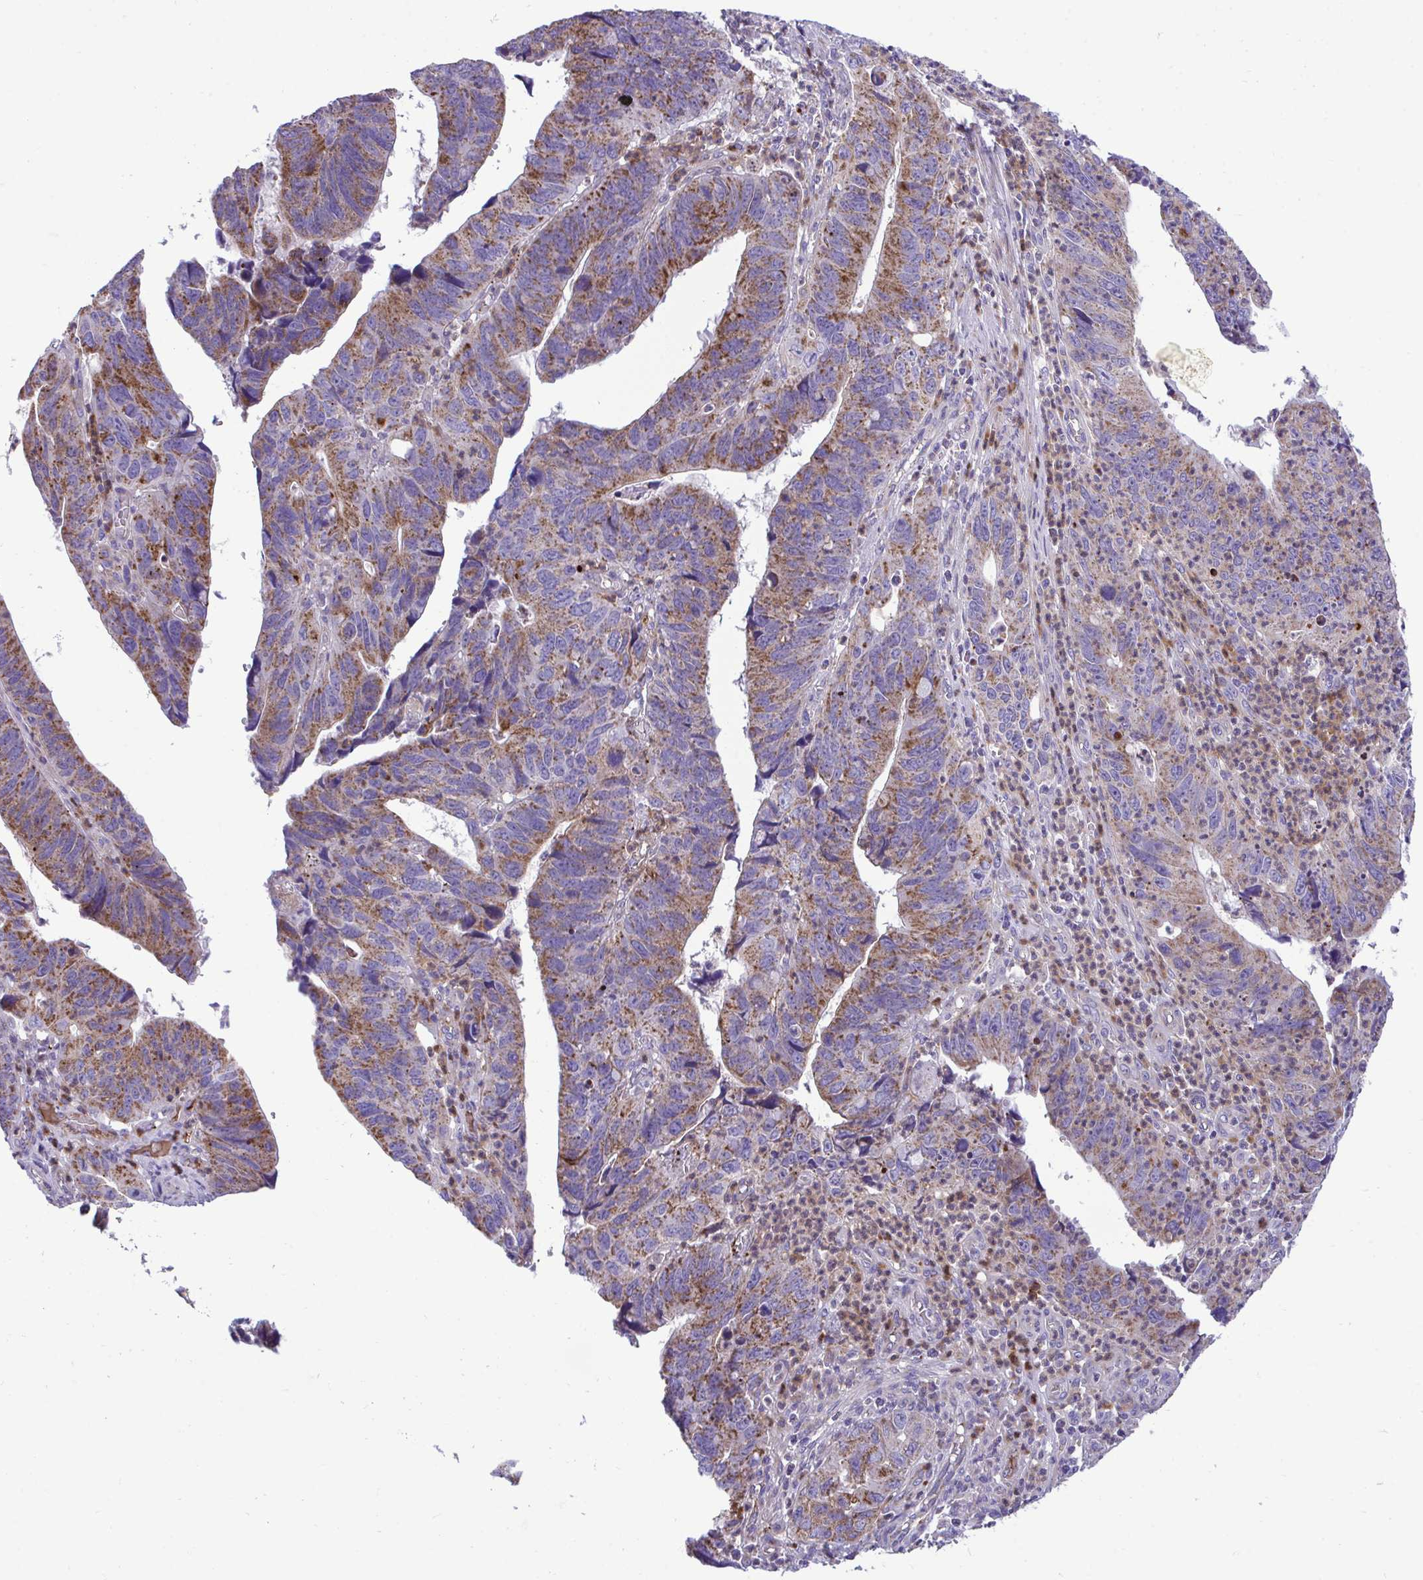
{"staining": {"intensity": "moderate", "quantity": ">75%", "location": "cytoplasmic/membranous"}, "tissue": "stomach cancer", "cell_type": "Tumor cells", "image_type": "cancer", "snomed": [{"axis": "morphology", "description": "Adenocarcinoma, NOS"}, {"axis": "topography", "description": "Stomach"}], "caption": "Immunohistochemical staining of human stomach cancer (adenocarcinoma) reveals medium levels of moderate cytoplasmic/membranous staining in about >75% of tumor cells.", "gene": "MRPS16", "patient": {"sex": "male", "age": 59}}